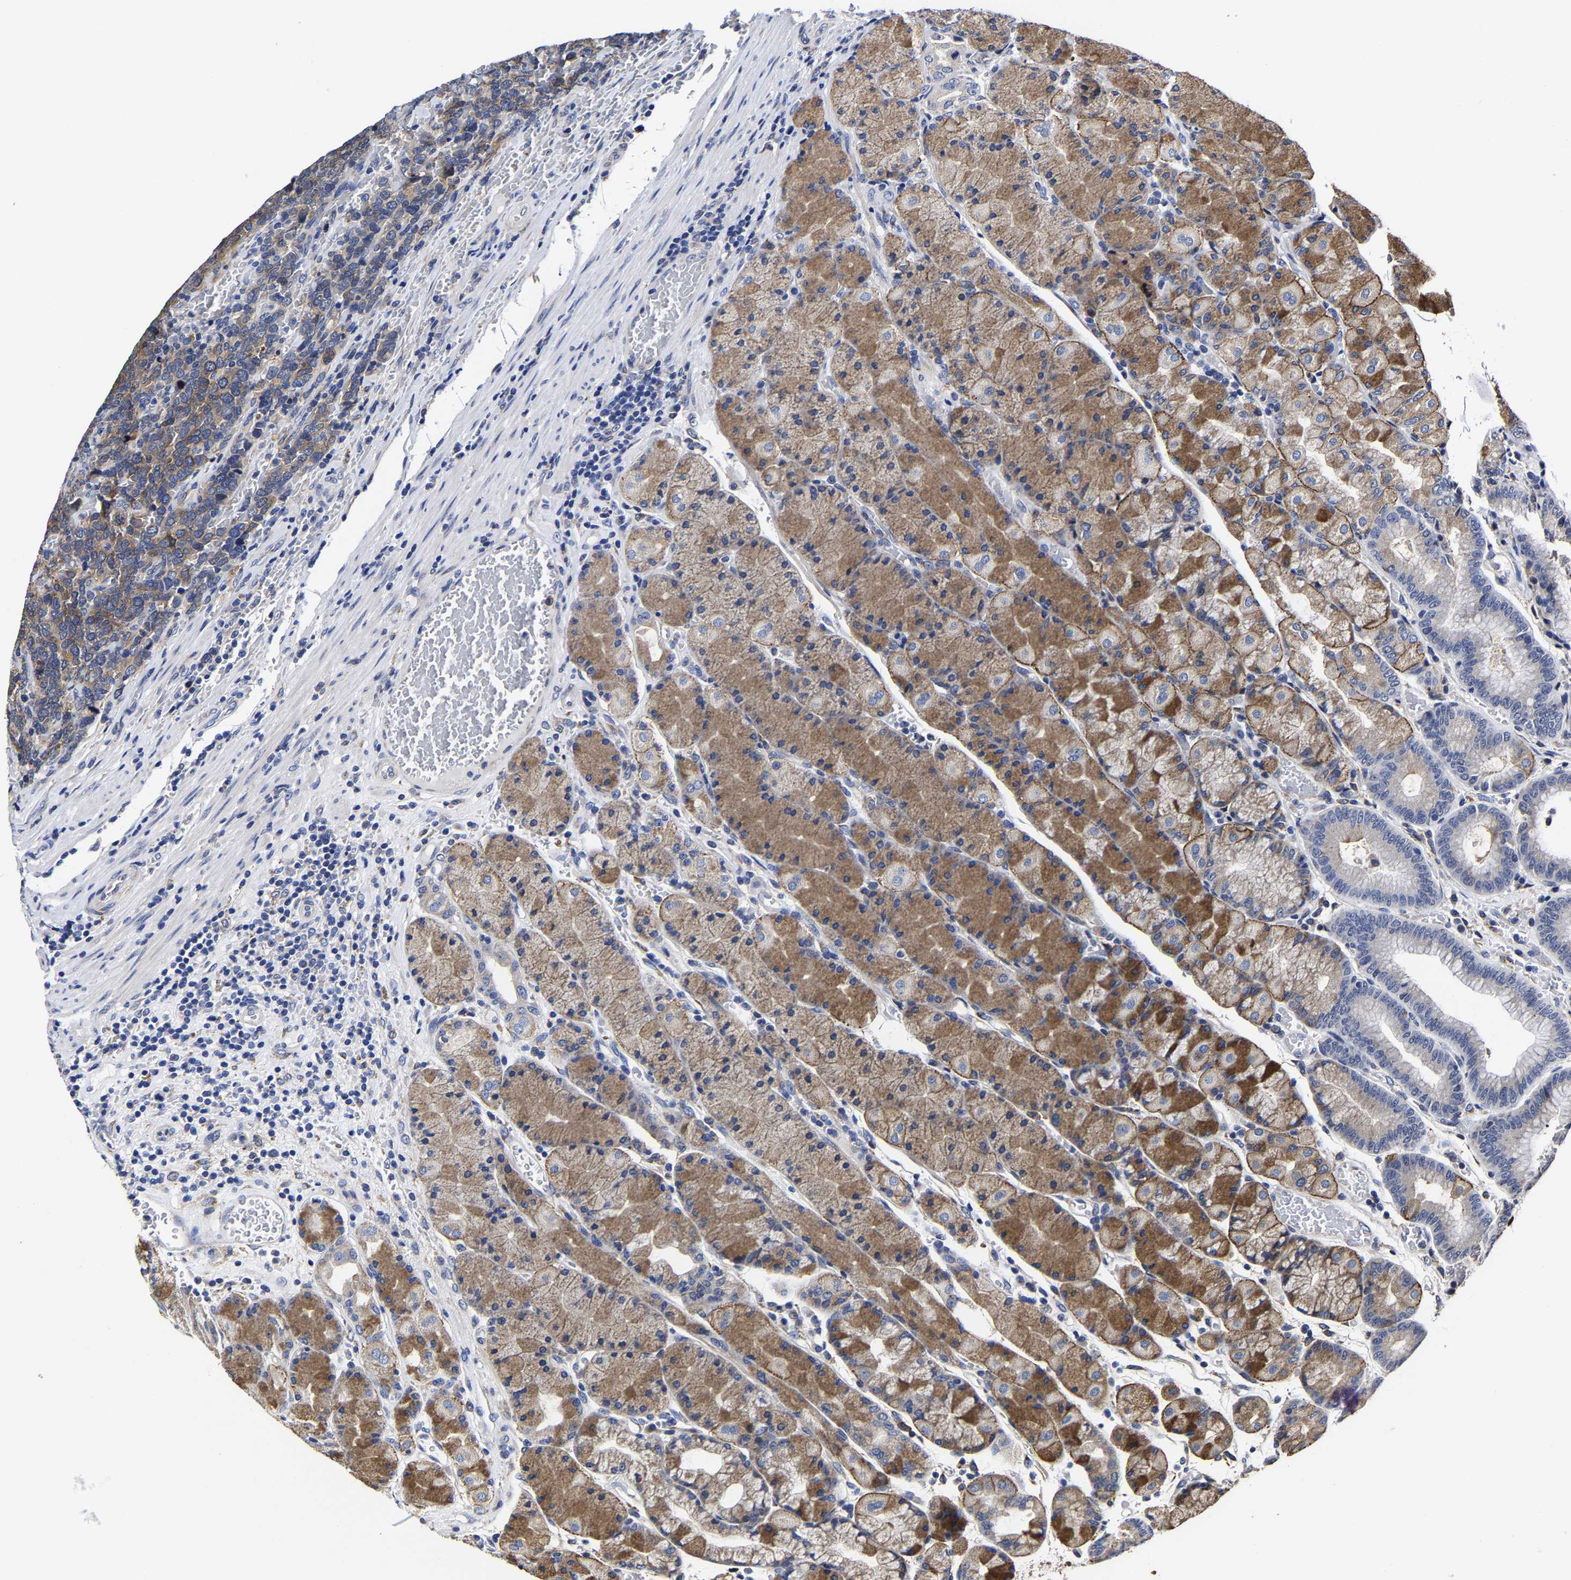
{"staining": {"intensity": "moderate", "quantity": ">75%", "location": "cytoplasmic/membranous"}, "tissue": "stomach", "cell_type": "Glandular cells", "image_type": "normal", "snomed": [{"axis": "morphology", "description": "Normal tissue, NOS"}, {"axis": "morphology", "description": "Carcinoid, malignant, NOS"}, {"axis": "topography", "description": "Stomach, upper"}], "caption": "Immunohistochemistry staining of unremarkable stomach, which reveals medium levels of moderate cytoplasmic/membranous positivity in about >75% of glandular cells indicating moderate cytoplasmic/membranous protein positivity. The staining was performed using DAB (3,3'-diaminobenzidine) (brown) for protein detection and nuclei were counterstained in hematoxylin (blue).", "gene": "AASS", "patient": {"sex": "male", "age": 39}}